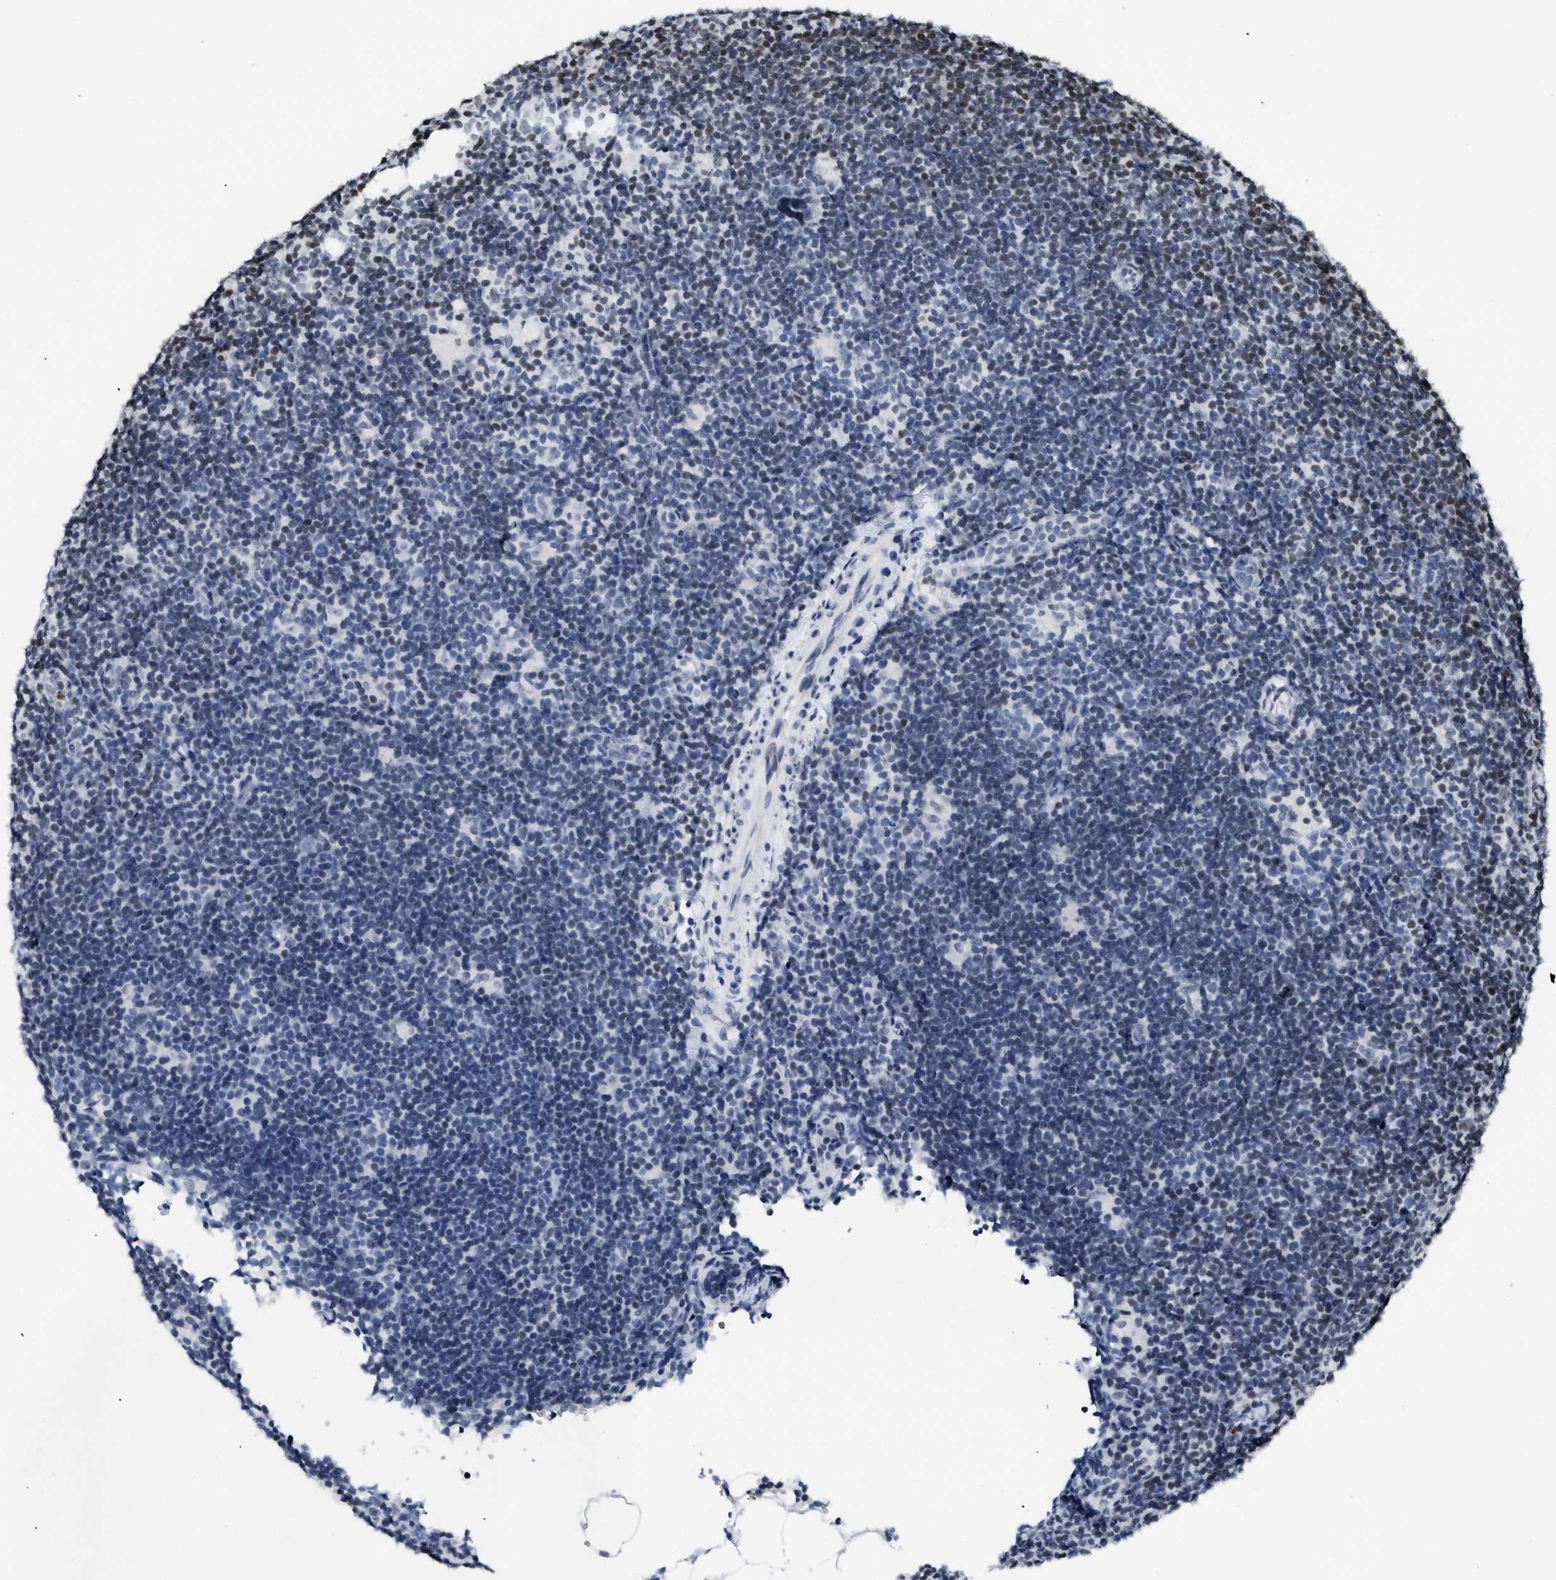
{"staining": {"intensity": "negative", "quantity": "none", "location": "none"}, "tissue": "lymphoma", "cell_type": "Tumor cells", "image_type": "cancer", "snomed": [{"axis": "morphology", "description": "Hodgkin's disease, NOS"}, {"axis": "topography", "description": "Lymph node"}], "caption": "High magnification brightfield microscopy of lymphoma stained with DAB (3,3'-diaminobenzidine) (brown) and counterstained with hematoxylin (blue): tumor cells show no significant expression. Brightfield microscopy of IHC stained with DAB (3,3'-diaminobenzidine) (brown) and hematoxylin (blue), captured at high magnification.", "gene": "HMGN2", "patient": {"sex": "female", "age": 57}}